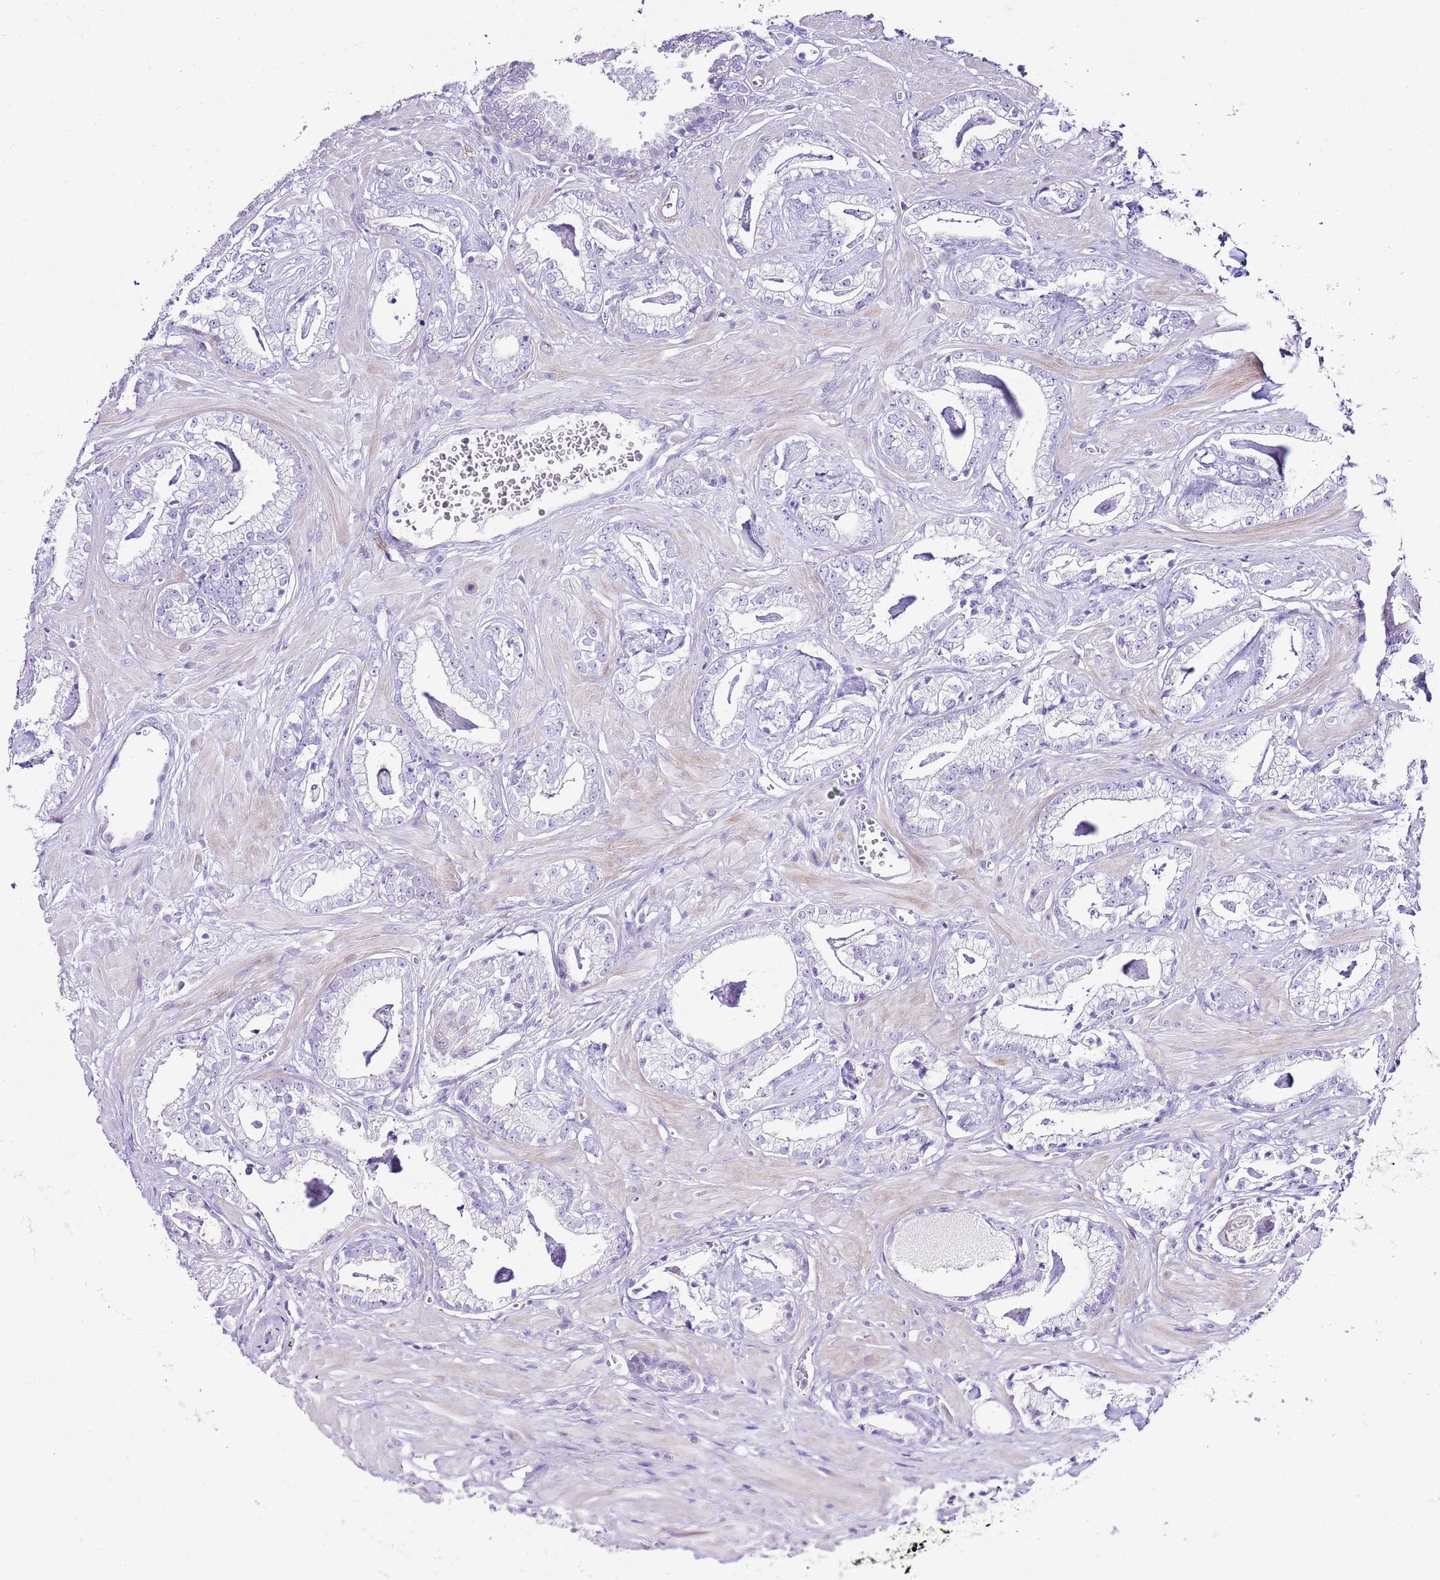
{"staining": {"intensity": "negative", "quantity": "none", "location": "none"}, "tissue": "prostate cancer", "cell_type": "Tumor cells", "image_type": "cancer", "snomed": [{"axis": "morphology", "description": "Adenocarcinoma, Low grade"}, {"axis": "topography", "description": "Prostate"}], "caption": "Immunohistochemistry of human prostate cancer (adenocarcinoma (low-grade)) shows no expression in tumor cells.", "gene": "ALDH3A1", "patient": {"sex": "male", "age": 60}}